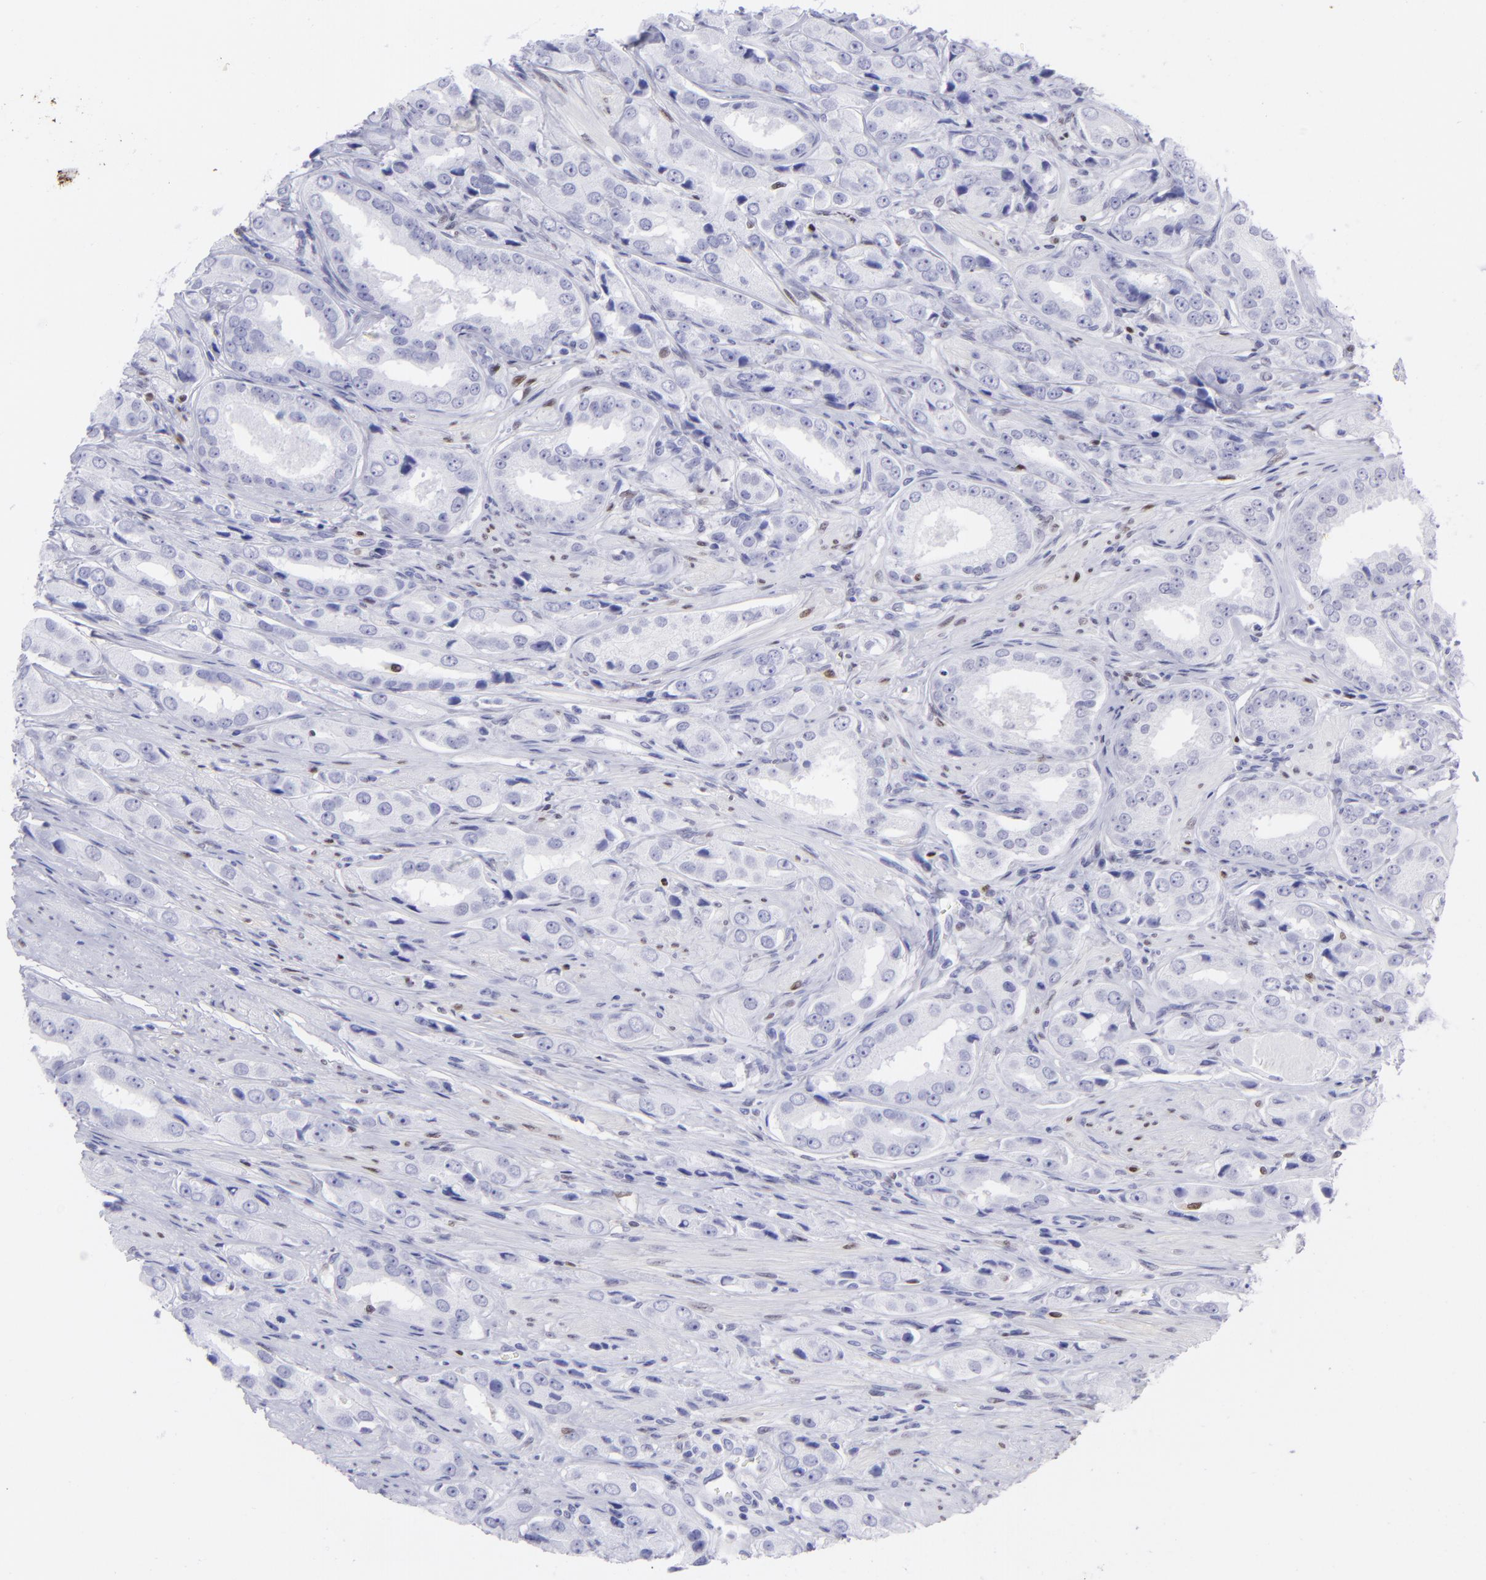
{"staining": {"intensity": "negative", "quantity": "none", "location": "none"}, "tissue": "prostate cancer", "cell_type": "Tumor cells", "image_type": "cancer", "snomed": [{"axis": "morphology", "description": "Adenocarcinoma, Medium grade"}, {"axis": "topography", "description": "Prostate"}], "caption": "The micrograph reveals no significant positivity in tumor cells of prostate cancer. Nuclei are stained in blue.", "gene": "MITF", "patient": {"sex": "male", "age": 53}}